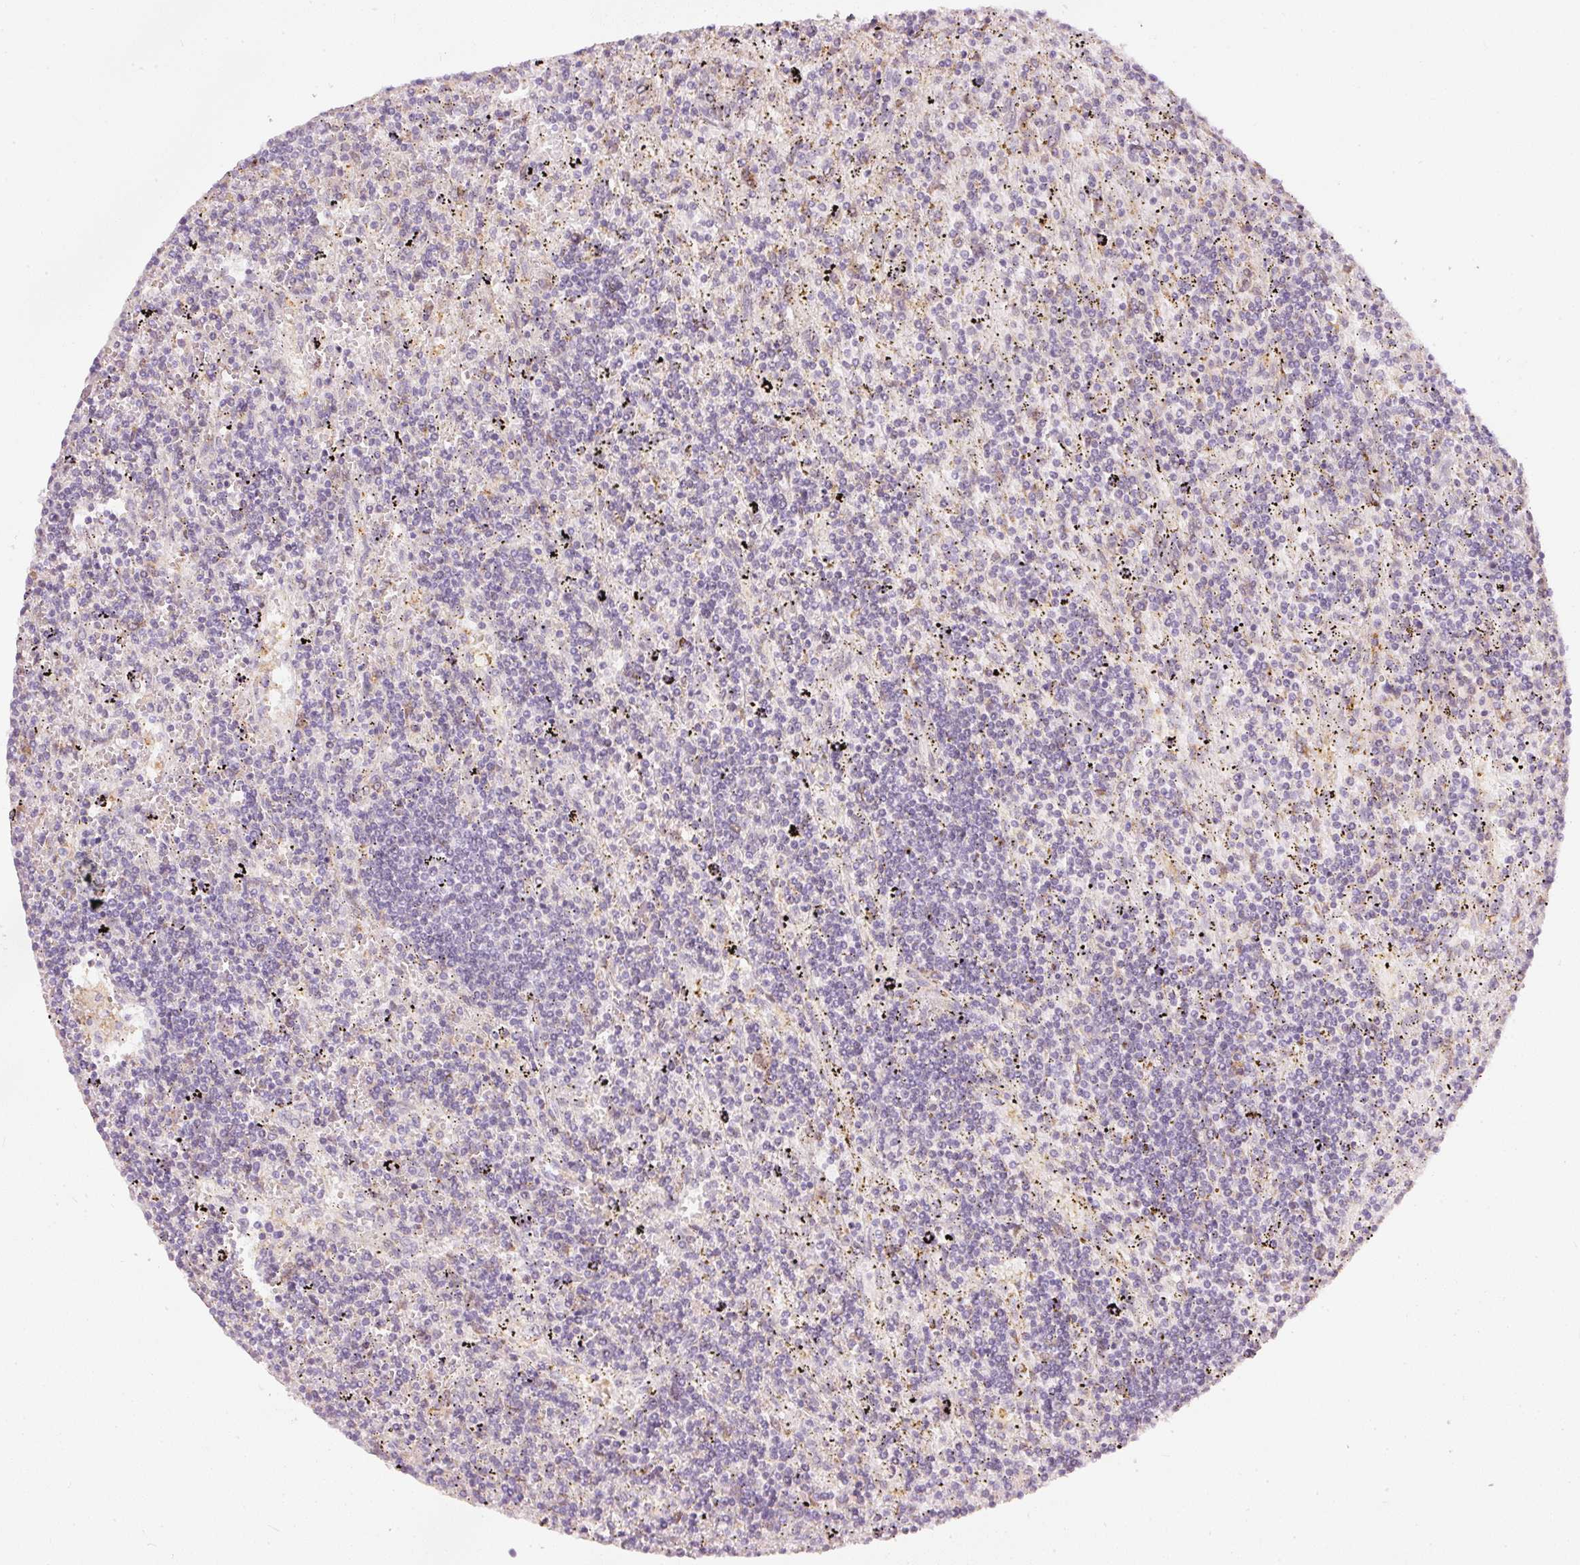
{"staining": {"intensity": "negative", "quantity": "none", "location": "none"}, "tissue": "lymphoma", "cell_type": "Tumor cells", "image_type": "cancer", "snomed": [{"axis": "morphology", "description": "Malignant lymphoma, non-Hodgkin's type, Low grade"}, {"axis": "topography", "description": "Spleen"}], "caption": "IHC histopathology image of human low-grade malignant lymphoma, non-Hodgkin's type stained for a protein (brown), which demonstrates no expression in tumor cells.", "gene": "RNF39", "patient": {"sex": "male", "age": 76}}